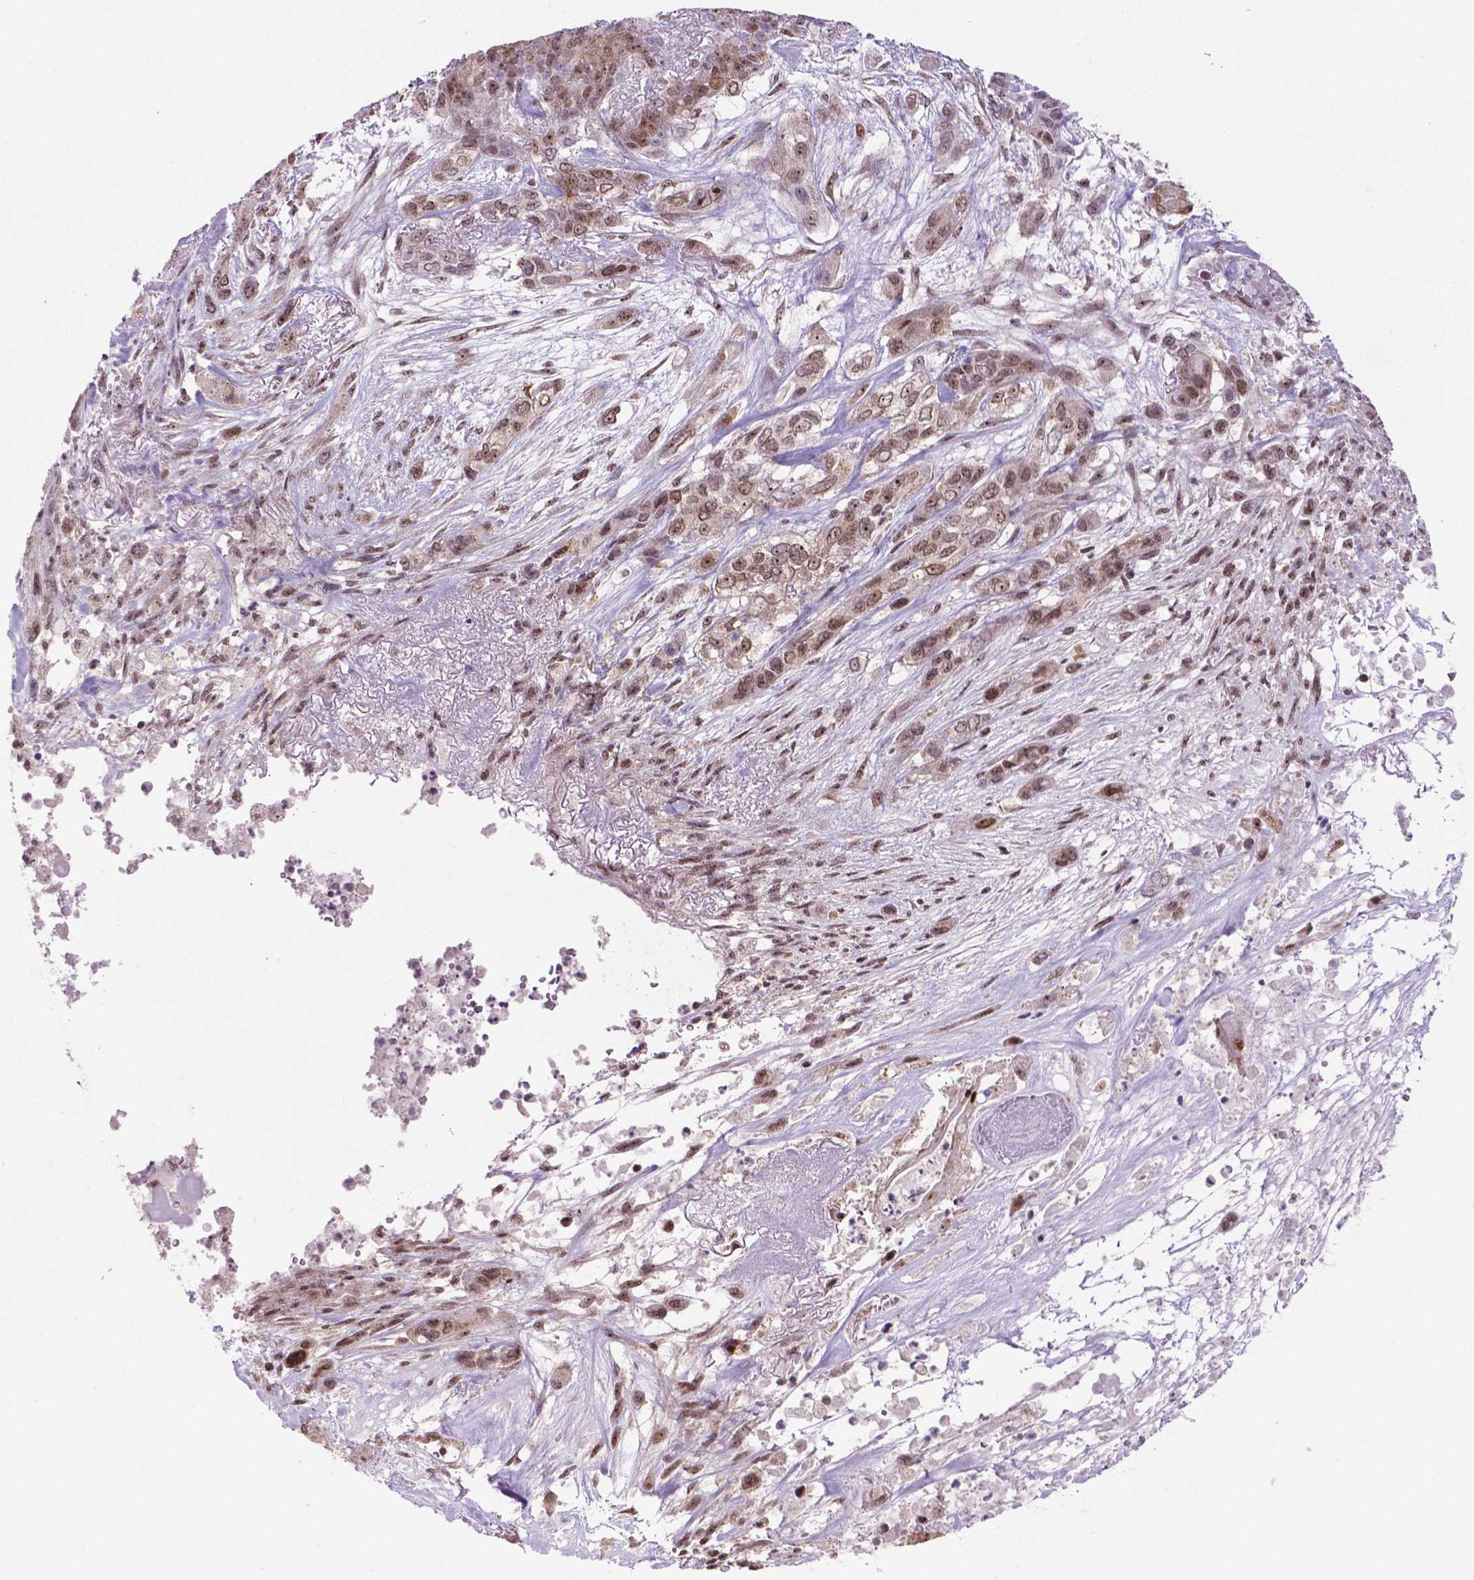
{"staining": {"intensity": "moderate", "quantity": ">75%", "location": "nuclear"}, "tissue": "lung cancer", "cell_type": "Tumor cells", "image_type": "cancer", "snomed": [{"axis": "morphology", "description": "Squamous cell carcinoma, NOS"}, {"axis": "topography", "description": "Lung"}], "caption": "The micrograph exhibits staining of lung squamous cell carcinoma, revealing moderate nuclear protein staining (brown color) within tumor cells.", "gene": "CSNK2A1", "patient": {"sex": "female", "age": 70}}